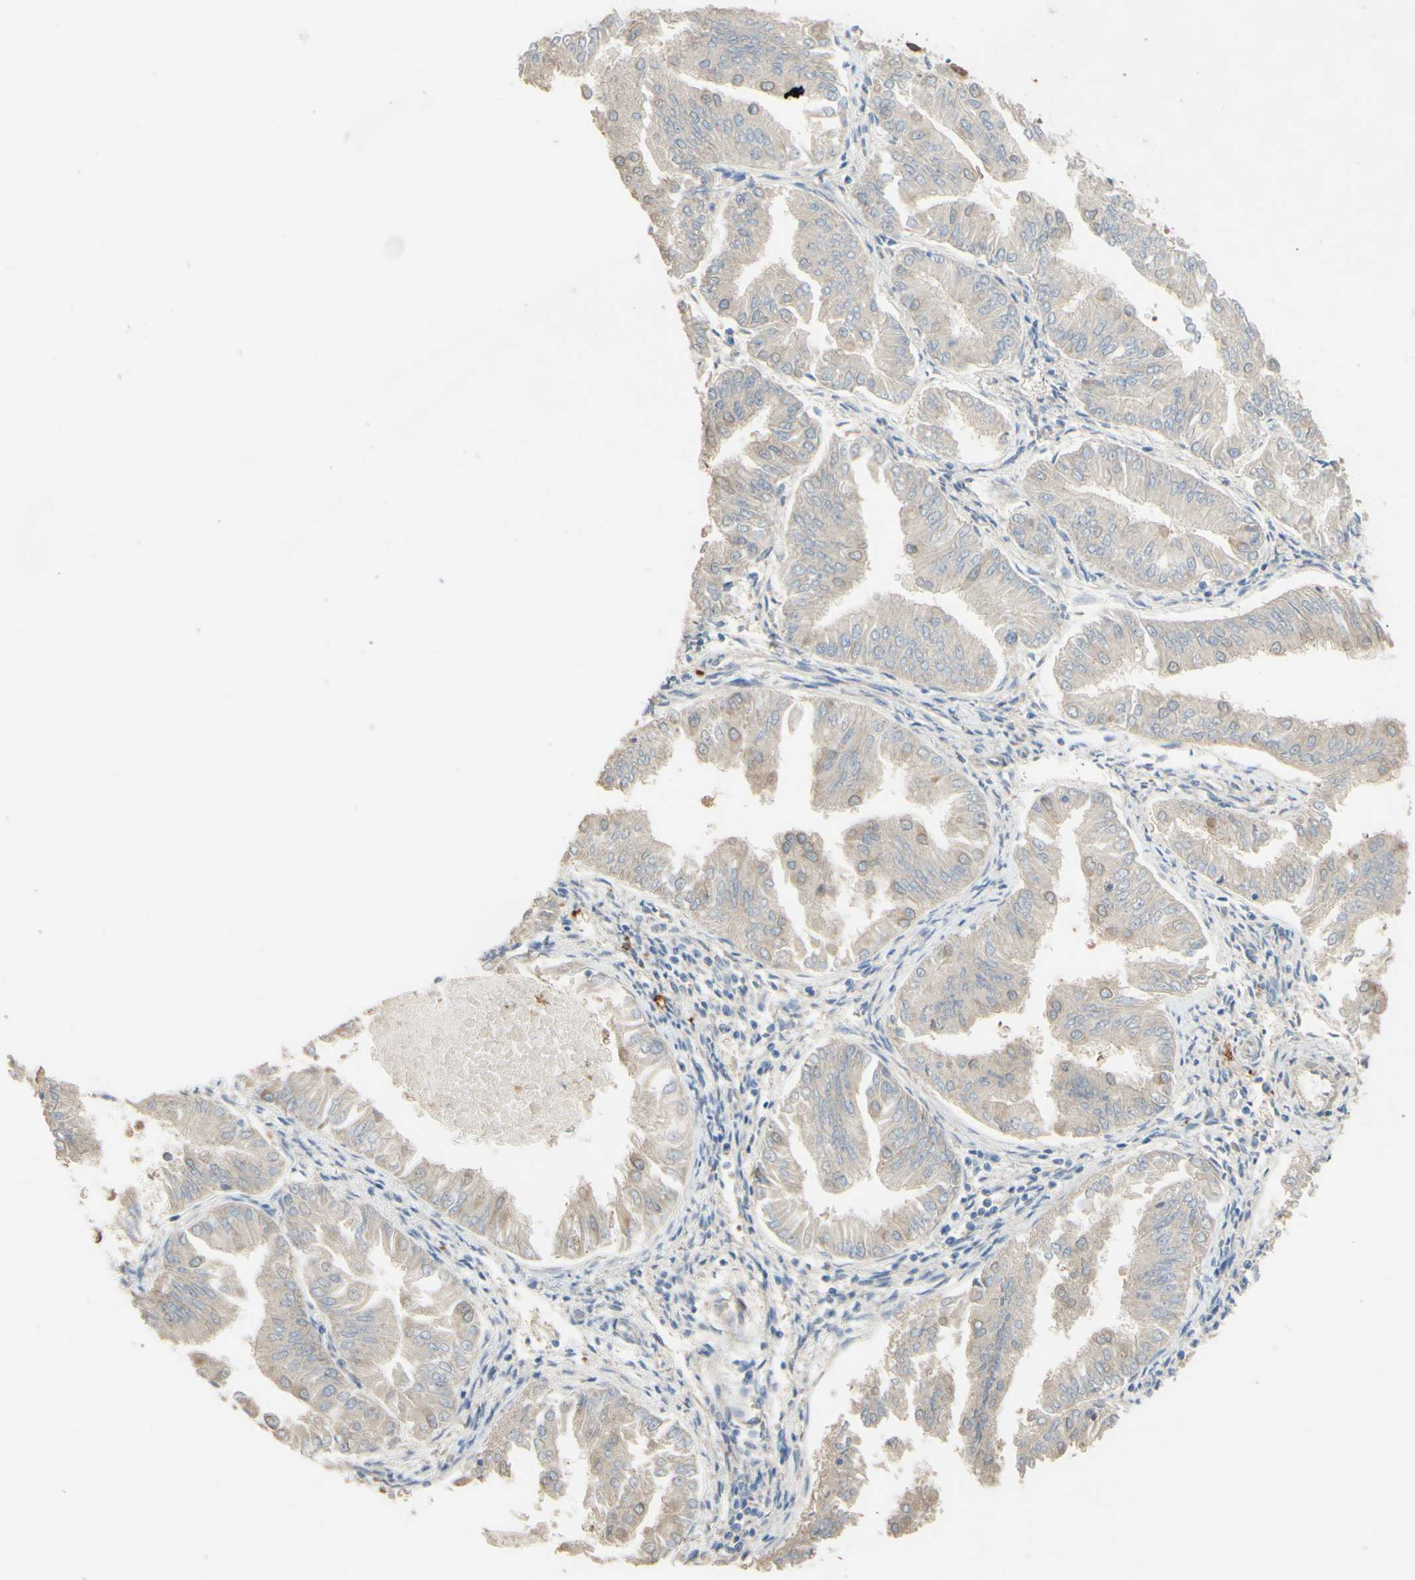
{"staining": {"intensity": "weak", "quantity": "<25%", "location": "cytoplasmic/membranous"}, "tissue": "endometrial cancer", "cell_type": "Tumor cells", "image_type": "cancer", "snomed": [{"axis": "morphology", "description": "Adenocarcinoma, NOS"}, {"axis": "topography", "description": "Endometrium"}], "caption": "A high-resolution histopathology image shows IHC staining of endometrial adenocarcinoma, which demonstrates no significant expression in tumor cells.", "gene": "SMIM19", "patient": {"sex": "female", "age": 53}}